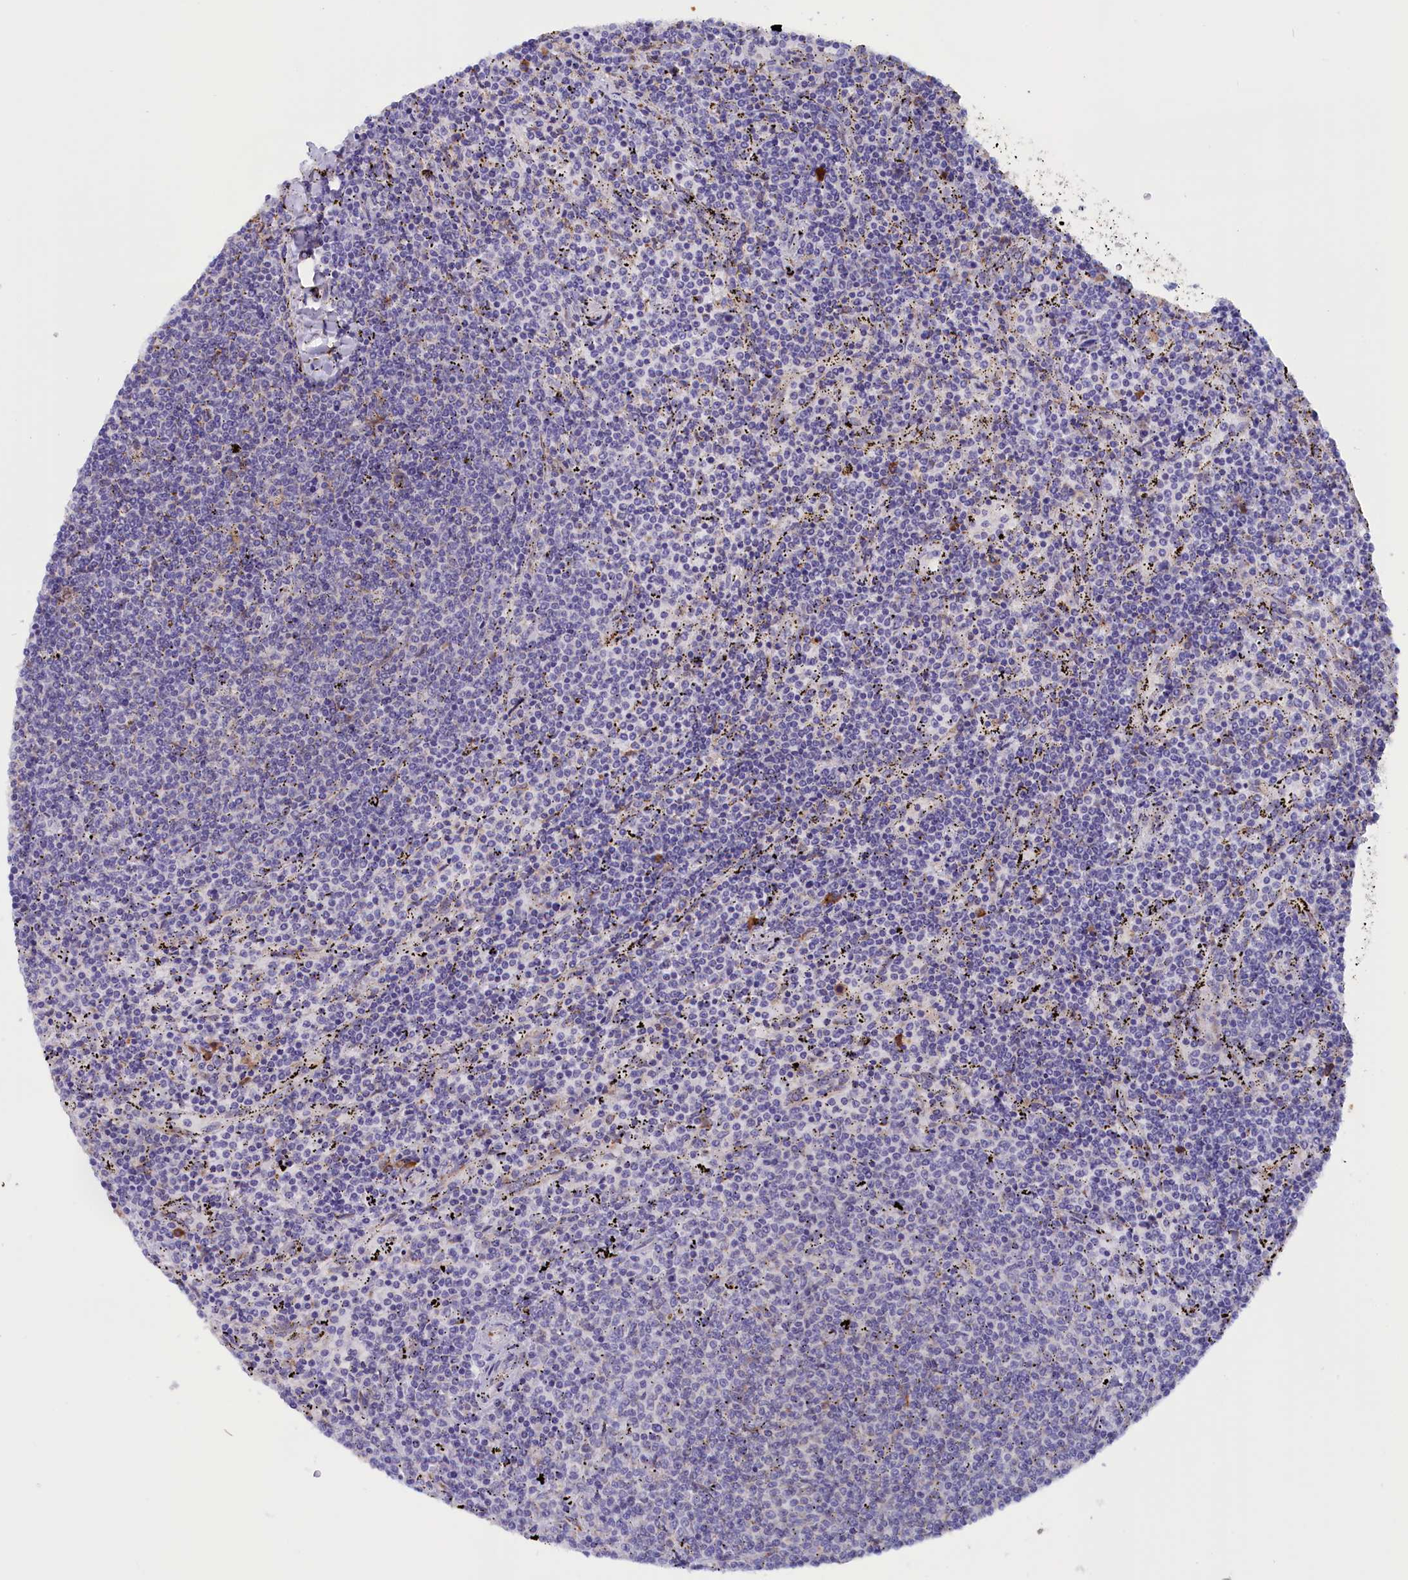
{"staining": {"intensity": "negative", "quantity": "none", "location": "none"}, "tissue": "lymphoma", "cell_type": "Tumor cells", "image_type": "cancer", "snomed": [{"axis": "morphology", "description": "Malignant lymphoma, non-Hodgkin's type, Low grade"}, {"axis": "topography", "description": "Spleen"}], "caption": "The immunohistochemistry (IHC) image has no significant staining in tumor cells of malignant lymphoma, non-Hodgkin's type (low-grade) tissue.", "gene": "CCDC68", "patient": {"sex": "female", "age": 50}}